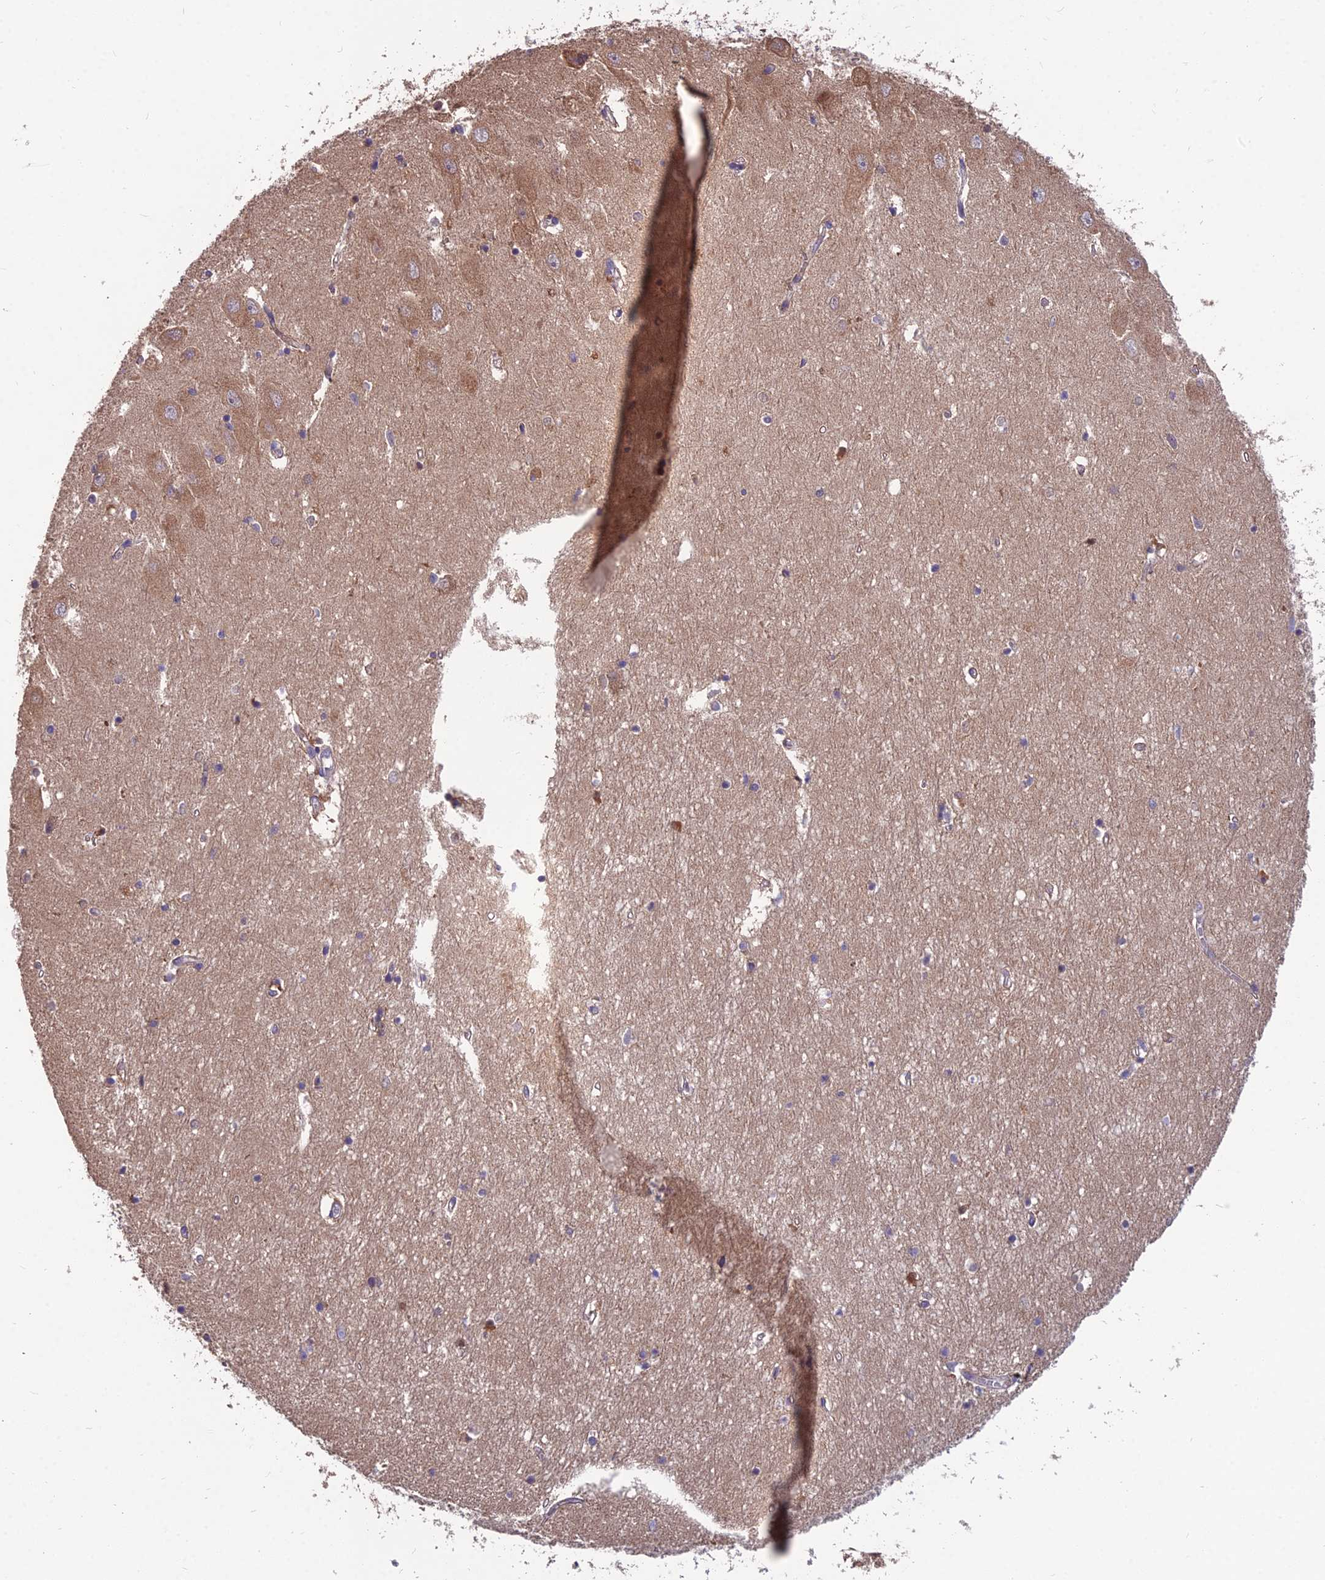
{"staining": {"intensity": "negative", "quantity": "none", "location": "none"}, "tissue": "hippocampus", "cell_type": "Glial cells", "image_type": "normal", "snomed": [{"axis": "morphology", "description": "Normal tissue, NOS"}, {"axis": "topography", "description": "Hippocampus"}], "caption": "Immunohistochemical staining of normal hippocampus exhibits no significant expression in glial cells.", "gene": "MVD", "patient": {"sex": "female", "age": 64}}